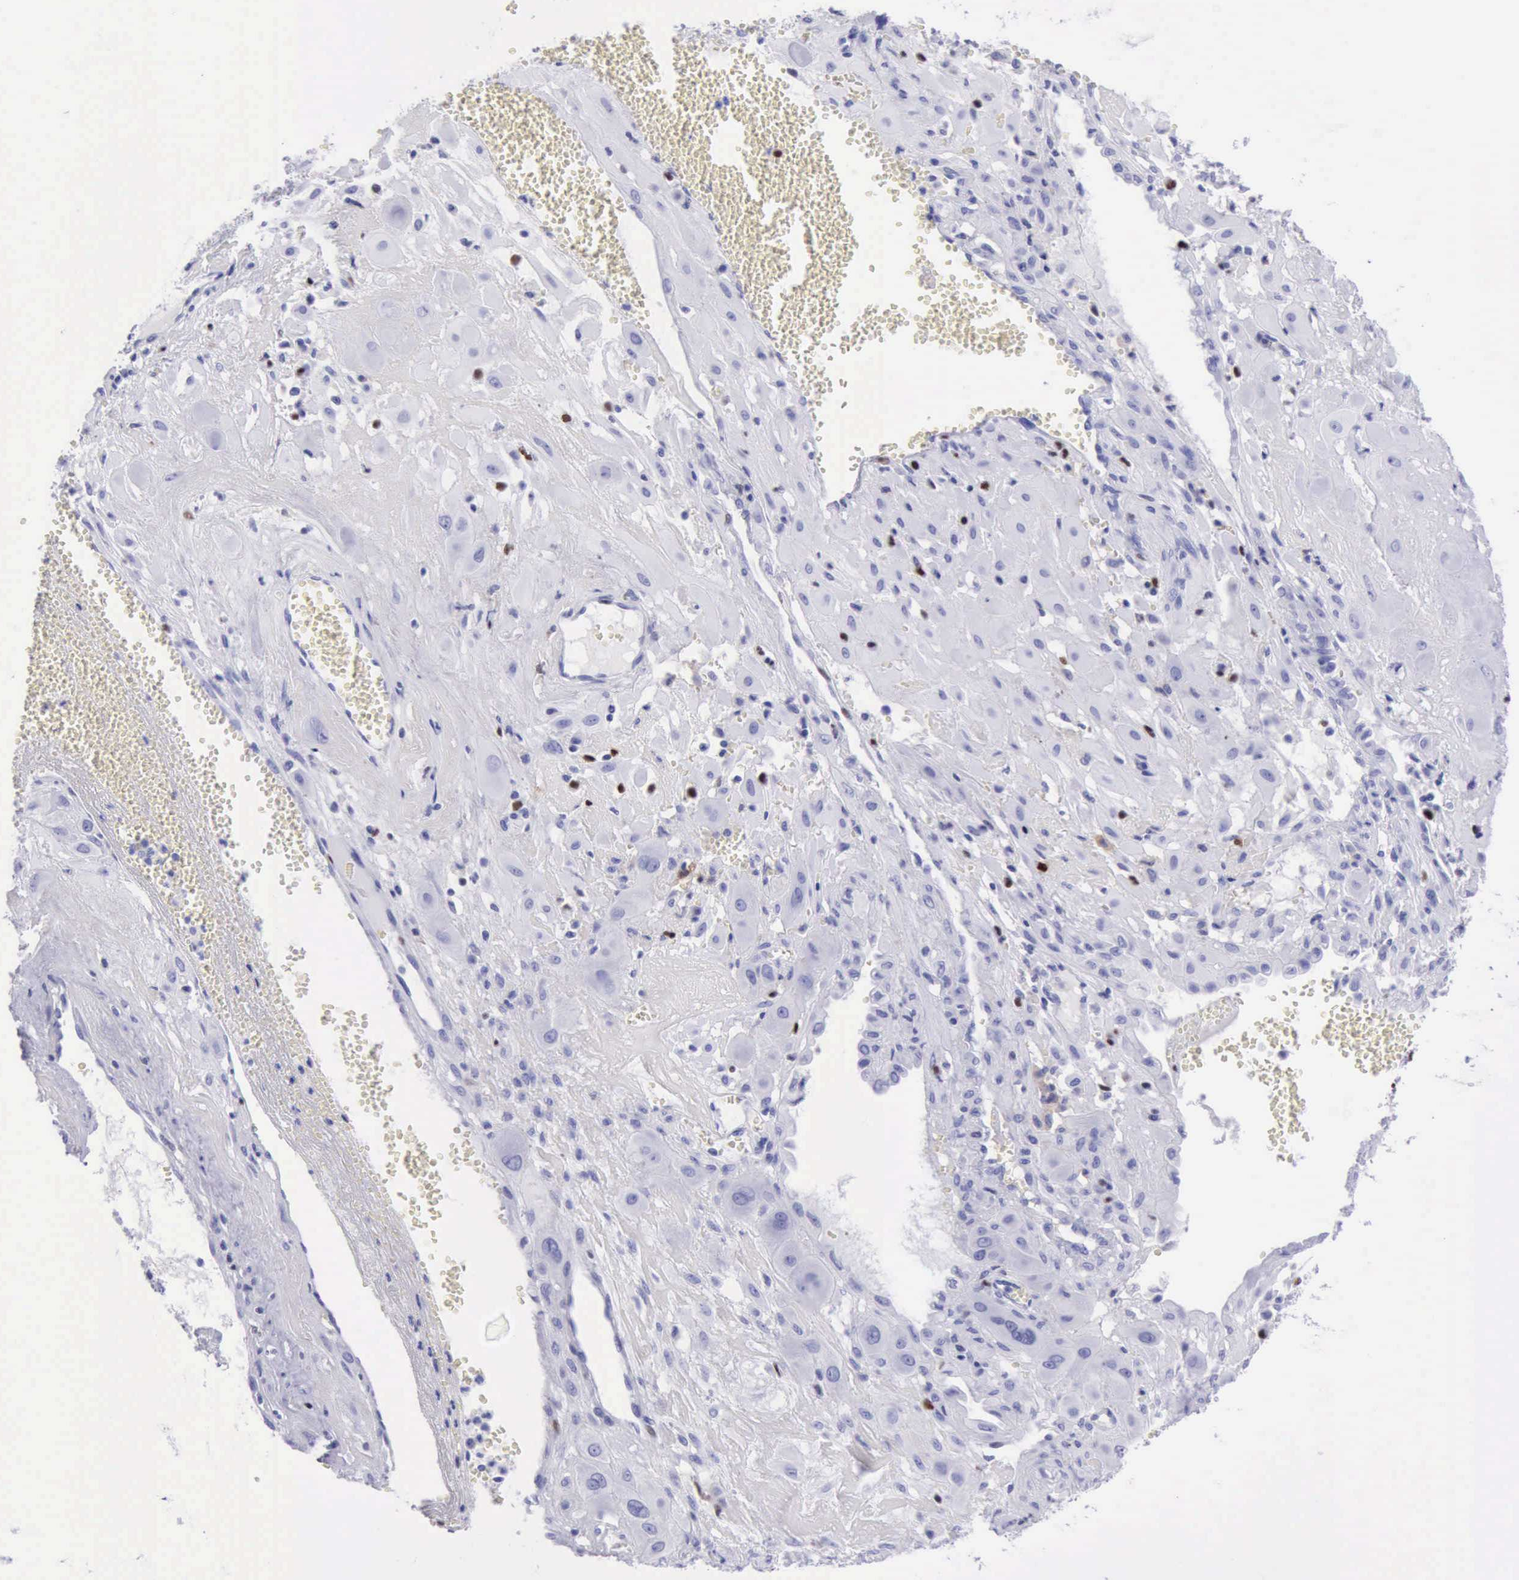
{"staining": {"intensity": "strong", "quantity": "<25%", "location": "nuclear"}, "tissue": "cervical cancer", "cell_type": "Tumor cells", "image_type": "cancer", "snomed": [{"axis": "morphology", "description": "Squamous cell carcinoma, NOS"}, {"axis": "topography", "description": "Cervix"}], "caption": "IHC of human cervical cancer (squamous cell carcinoma) demonstrates medium levels of strong nuclear expression in about <25% of tumor cells.", "gene": "MCM2", "patient": {"sex": "female", "age": 34}}